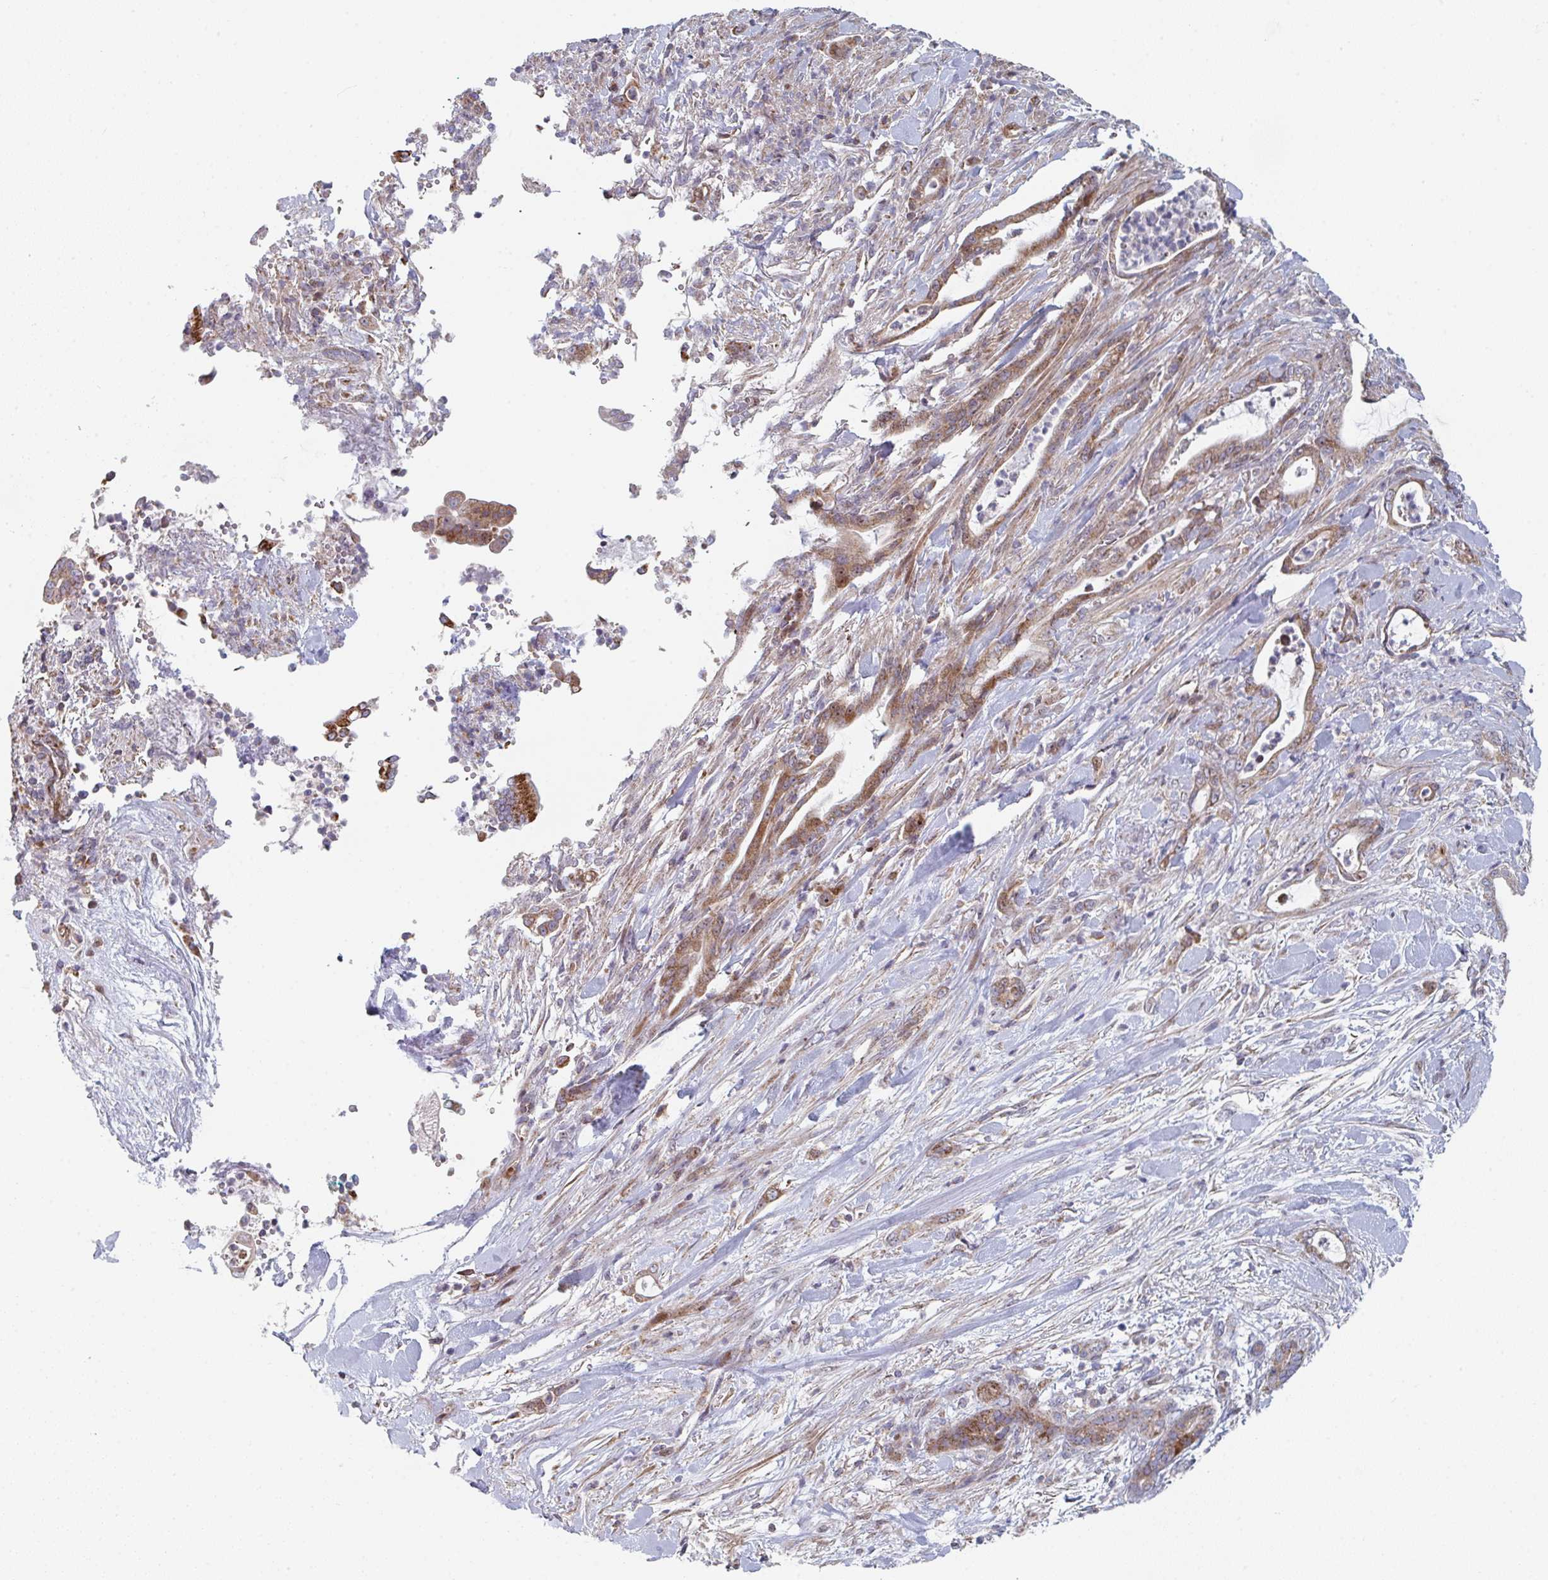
{"staining": {"intensity": "moderate", "quantity": ">75%", "location": "cytoplasmic/membranous,nuclear"}, "tissue": "pancreatic cancer", "cell_type": "Tumor cells", "image_type": "cancer", "snomed": [{"axis": "morphology", "description": "Normal tissue, NOS"}, {"axis": "morphology", "description": "Adenocarcinoma, NOS"}, {"axis": "topography", "description": "Pancreas"}], "caption": "Adenocarcinoma (pancreatic) stained for a protein (brown) reveals moderate cytoplasmic/membranous and nuclear positive positivity in about >75% of tumor cells.", "gene": "ZNF644", "patient": {"sex": "female", "age": 55}}